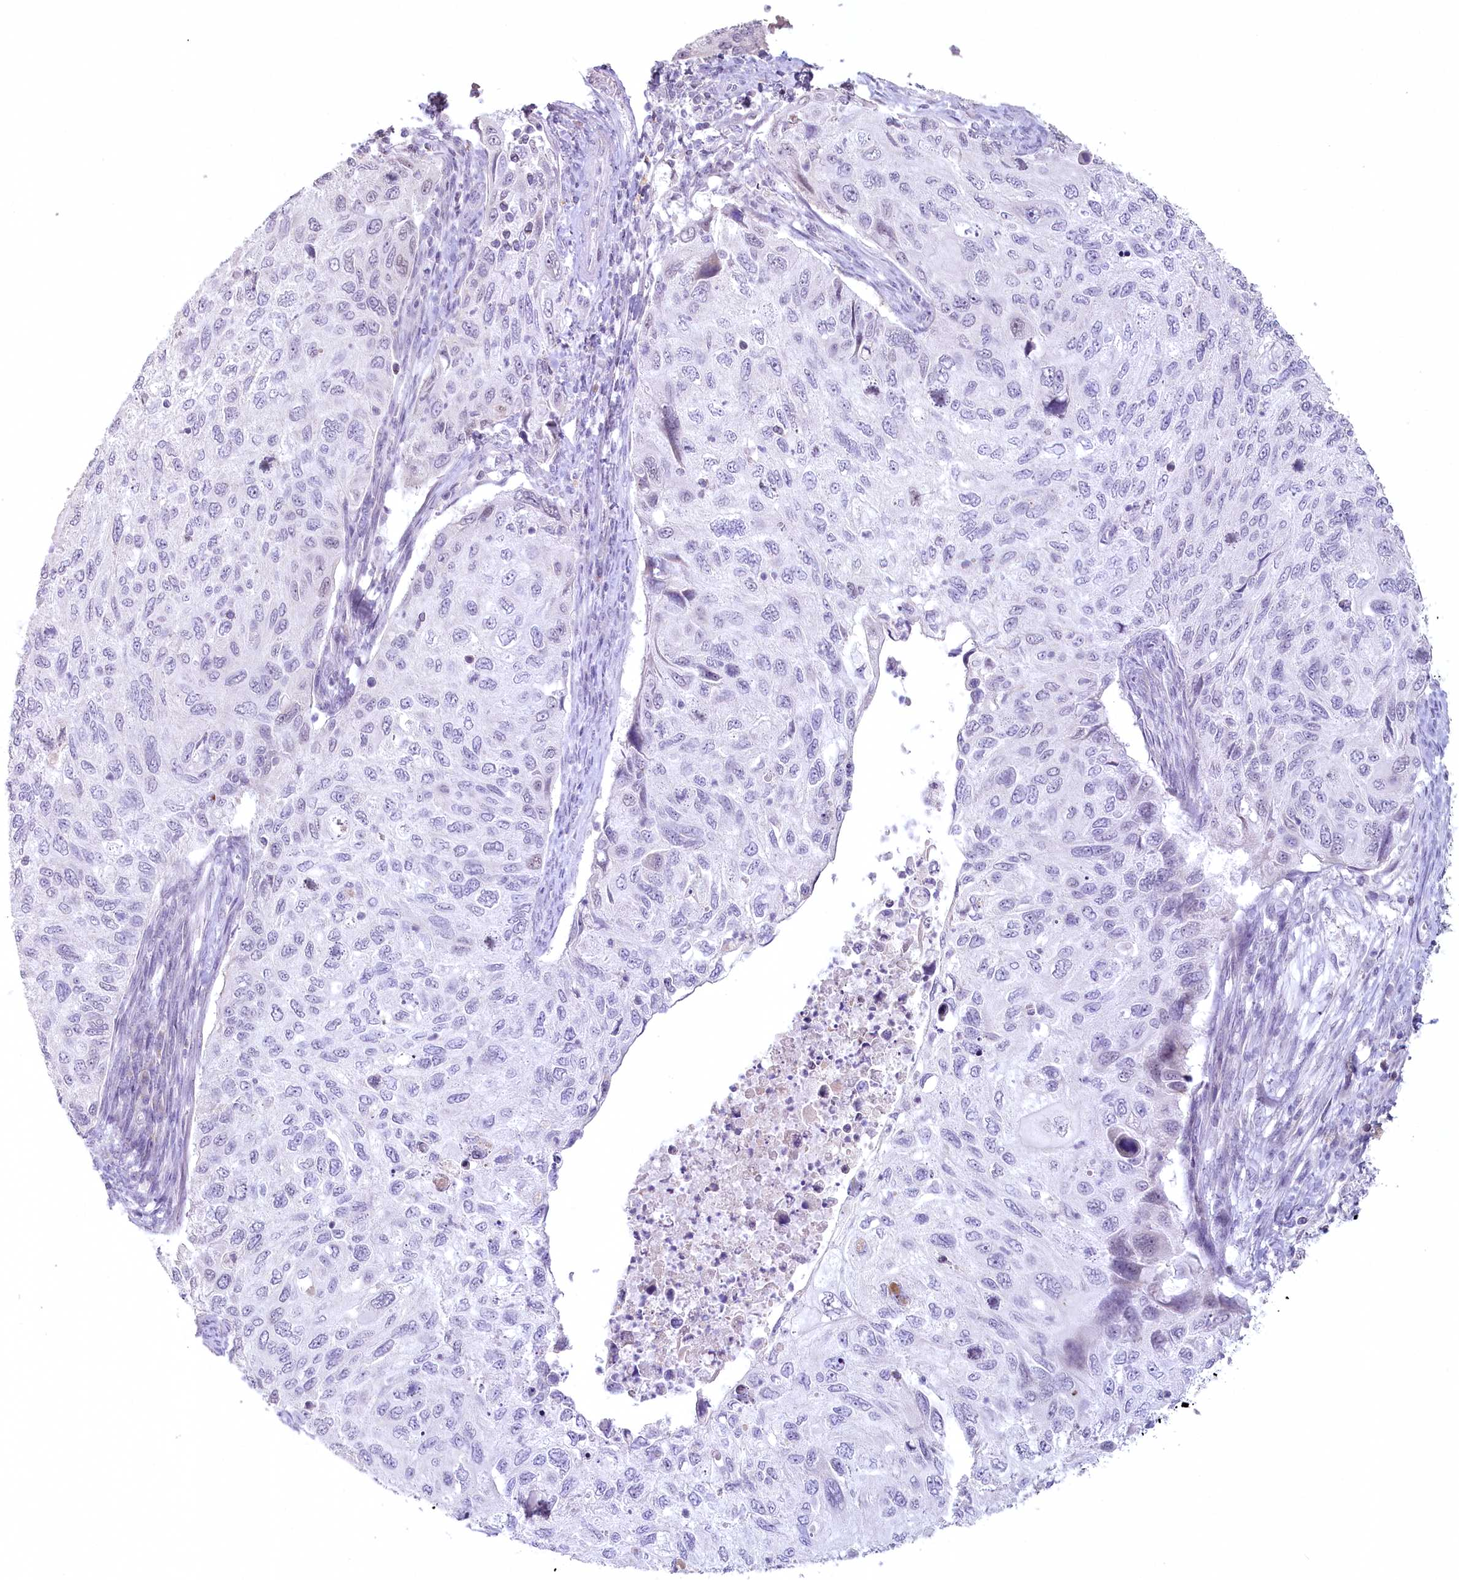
{"staining": {"intensity": "negative", "quantity": "none", "location": "none"}, "tissue": "cervical cancer", "cell_type": "Tumor cells", "image_type": "cancer", "snomed": [{"axis": "morphology", "description": "Squamous cell carcinoma, NOS"}, {"axis": "topography", "description": "Cervix"}], "caption": "Immunohistochemistry of human cervical cancer displays no staining in tumor cells. (Brightfield microscopy of DAB (3,3'-diaminobenzidine) immunohistochemistry at high magnification).", "gene": "USP11", "patient": {"sex": "female", "age": 70}}